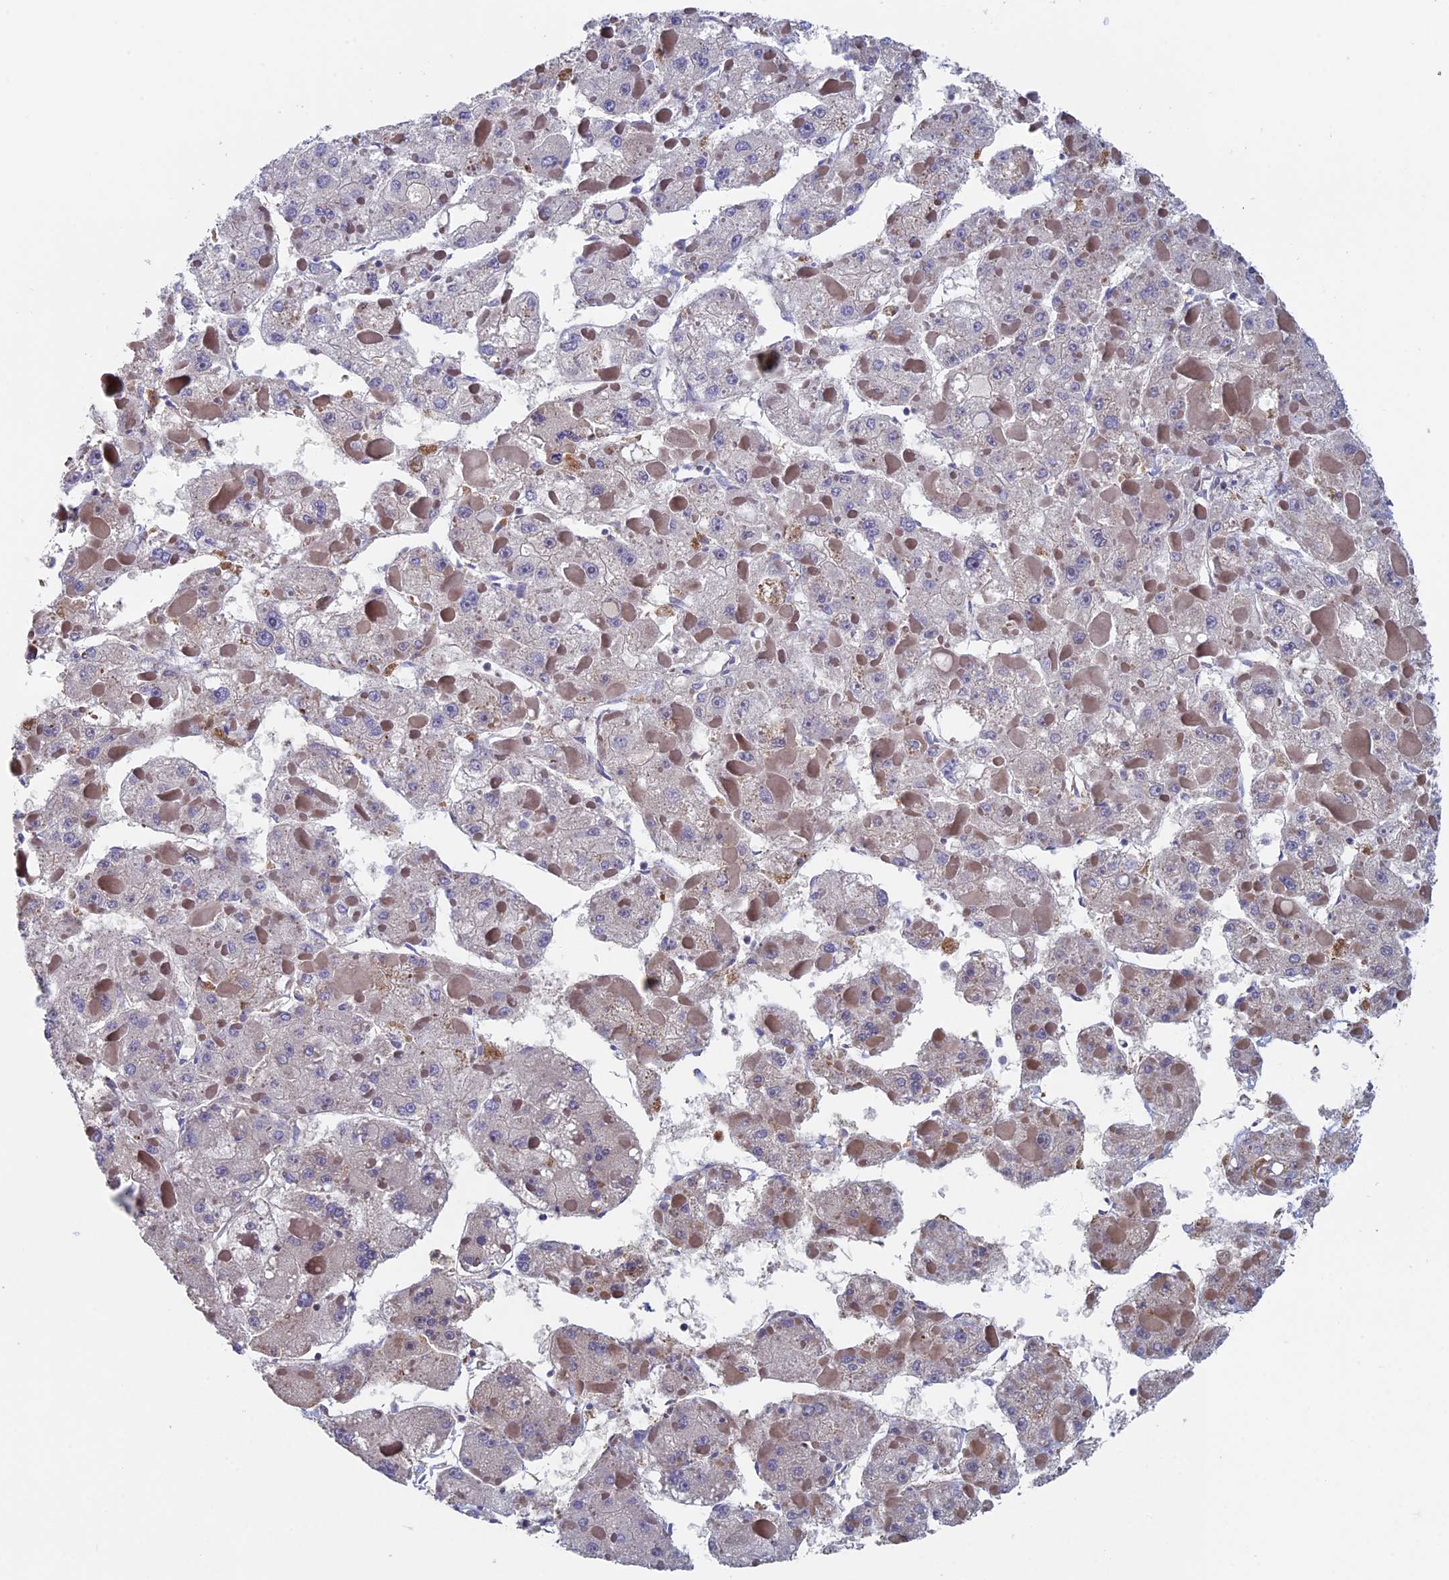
{"staining": {"intensity": "negative", "quantity": "none", "location": "none"}, "tissue": "liver cancer", "cell_type": "Tumor cells", "image_type": "cancer", "snomed": [{"axis": "morphology", "description": "Carcinoma, Hepatocellular, NOS"}, {"axis": "topography", "description": "Liver"}], "caption": "IHC of hepatocellular carcinoma (liver) displays no staining in tumor cells. The staining was performed using DAB (3,3'-diaminobenzidine) to visualize the protein expression in brown, while the nuclei were stained in blue with hematoxylin (Magnification: 20x).", "gene": "LCMT1", "patient": {"sex": "female", "age": 73}}